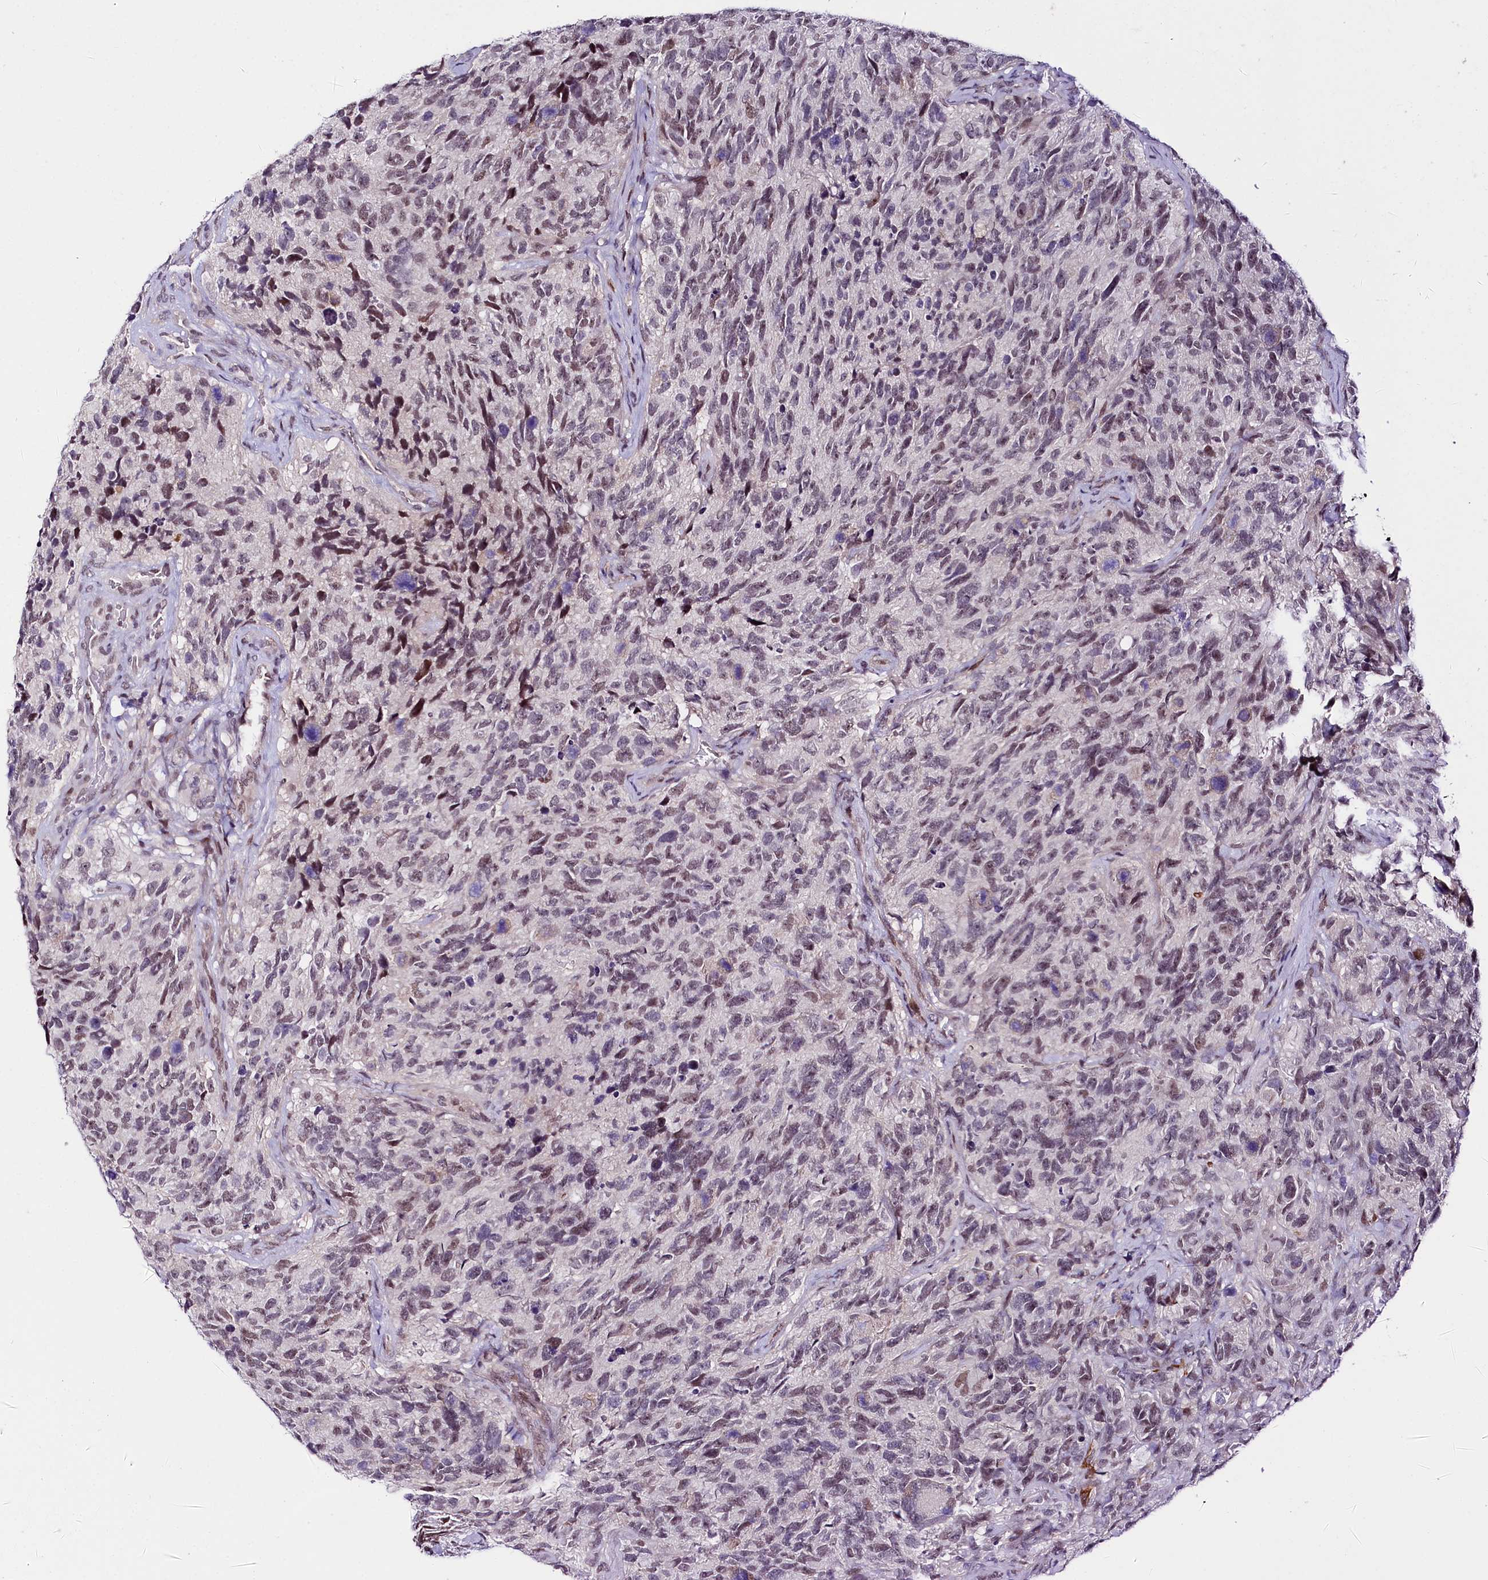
{"staining": {"intensity": "moderate", "quantity": "<25%", "location": "nuclear"}, "tissue": "glioma", "cell_type": "Tumor cells", "image_type": "cancer", "snomed": [{"axis": "morphology", "description": "Glioma, malignant, High grade"}, {"axis": "topography", "description": "Brain"}], "caption": "Glioma was stained to show a protein in brown. There is low levels of moderate nuclear expression in about <25% of tumor cells. The staining was performed using DAB (3,3'-diaminobenzidine), with brown indicating positive protein expression. Nuclei are stained blue with hematoxylin.", "gene": "SCAF11", "patient": {"sex": "male", "age": 69}}